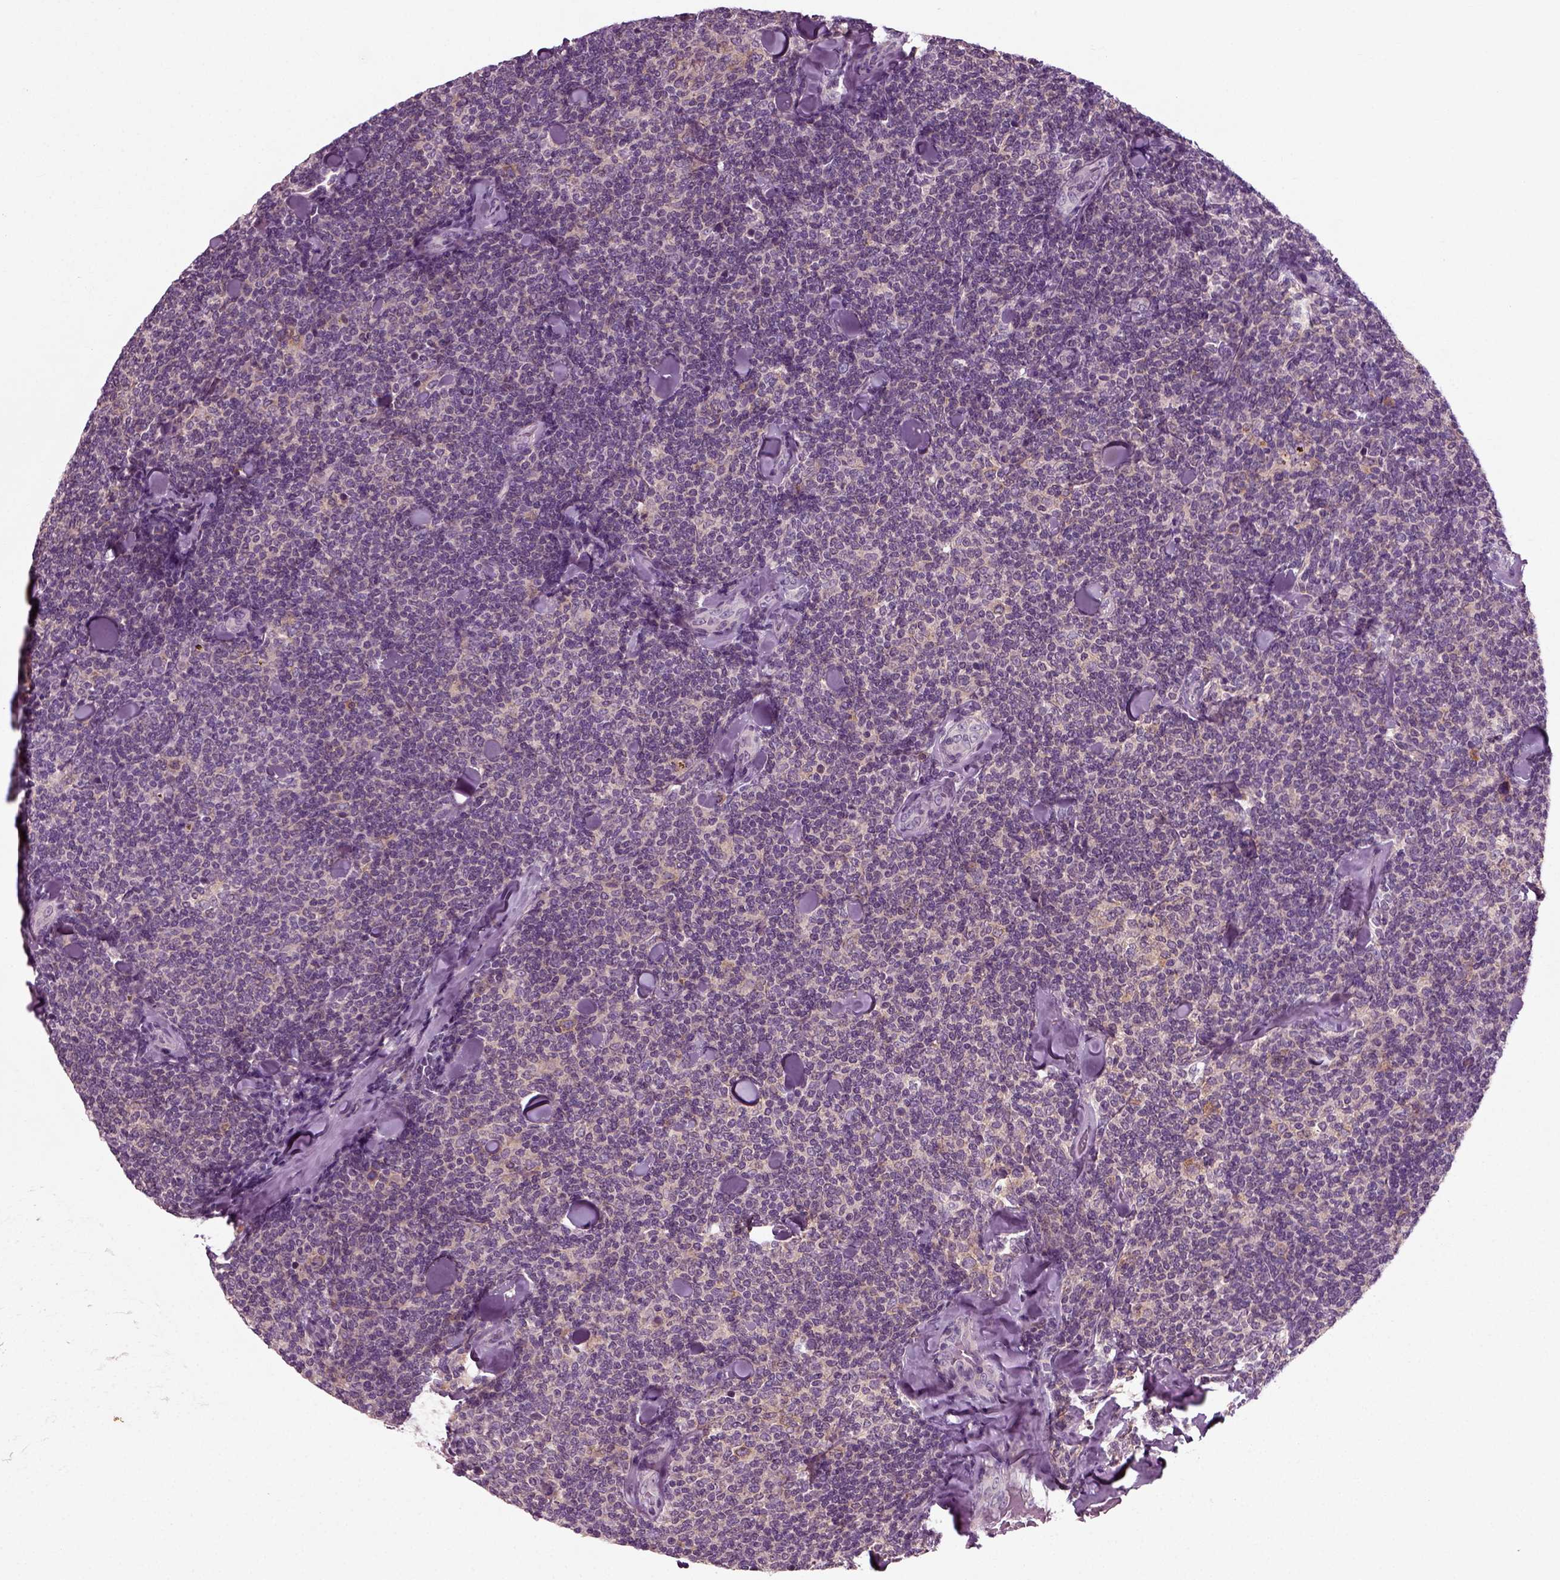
{"staining": {"intensity": "negative", "quantity": "none", "location": "none"}, "tissue": "lymphoma", "cell_type": "Tumor cells", "image_type": "cancer", "snomed": [{"axis": "morphology", "description": "Malignant lymphoma, non-Hodgkin's type, Low grade"}, {"axis": "topography", "description": "Lymph node"}], "caption": "An image of malignant lymphoma, non-Hodgkin's type (low-grade) stained for a protein reveals no brown staining in tumor cells.", "gene": "RND2", "patient": {"sex": "female", "age": 56}}